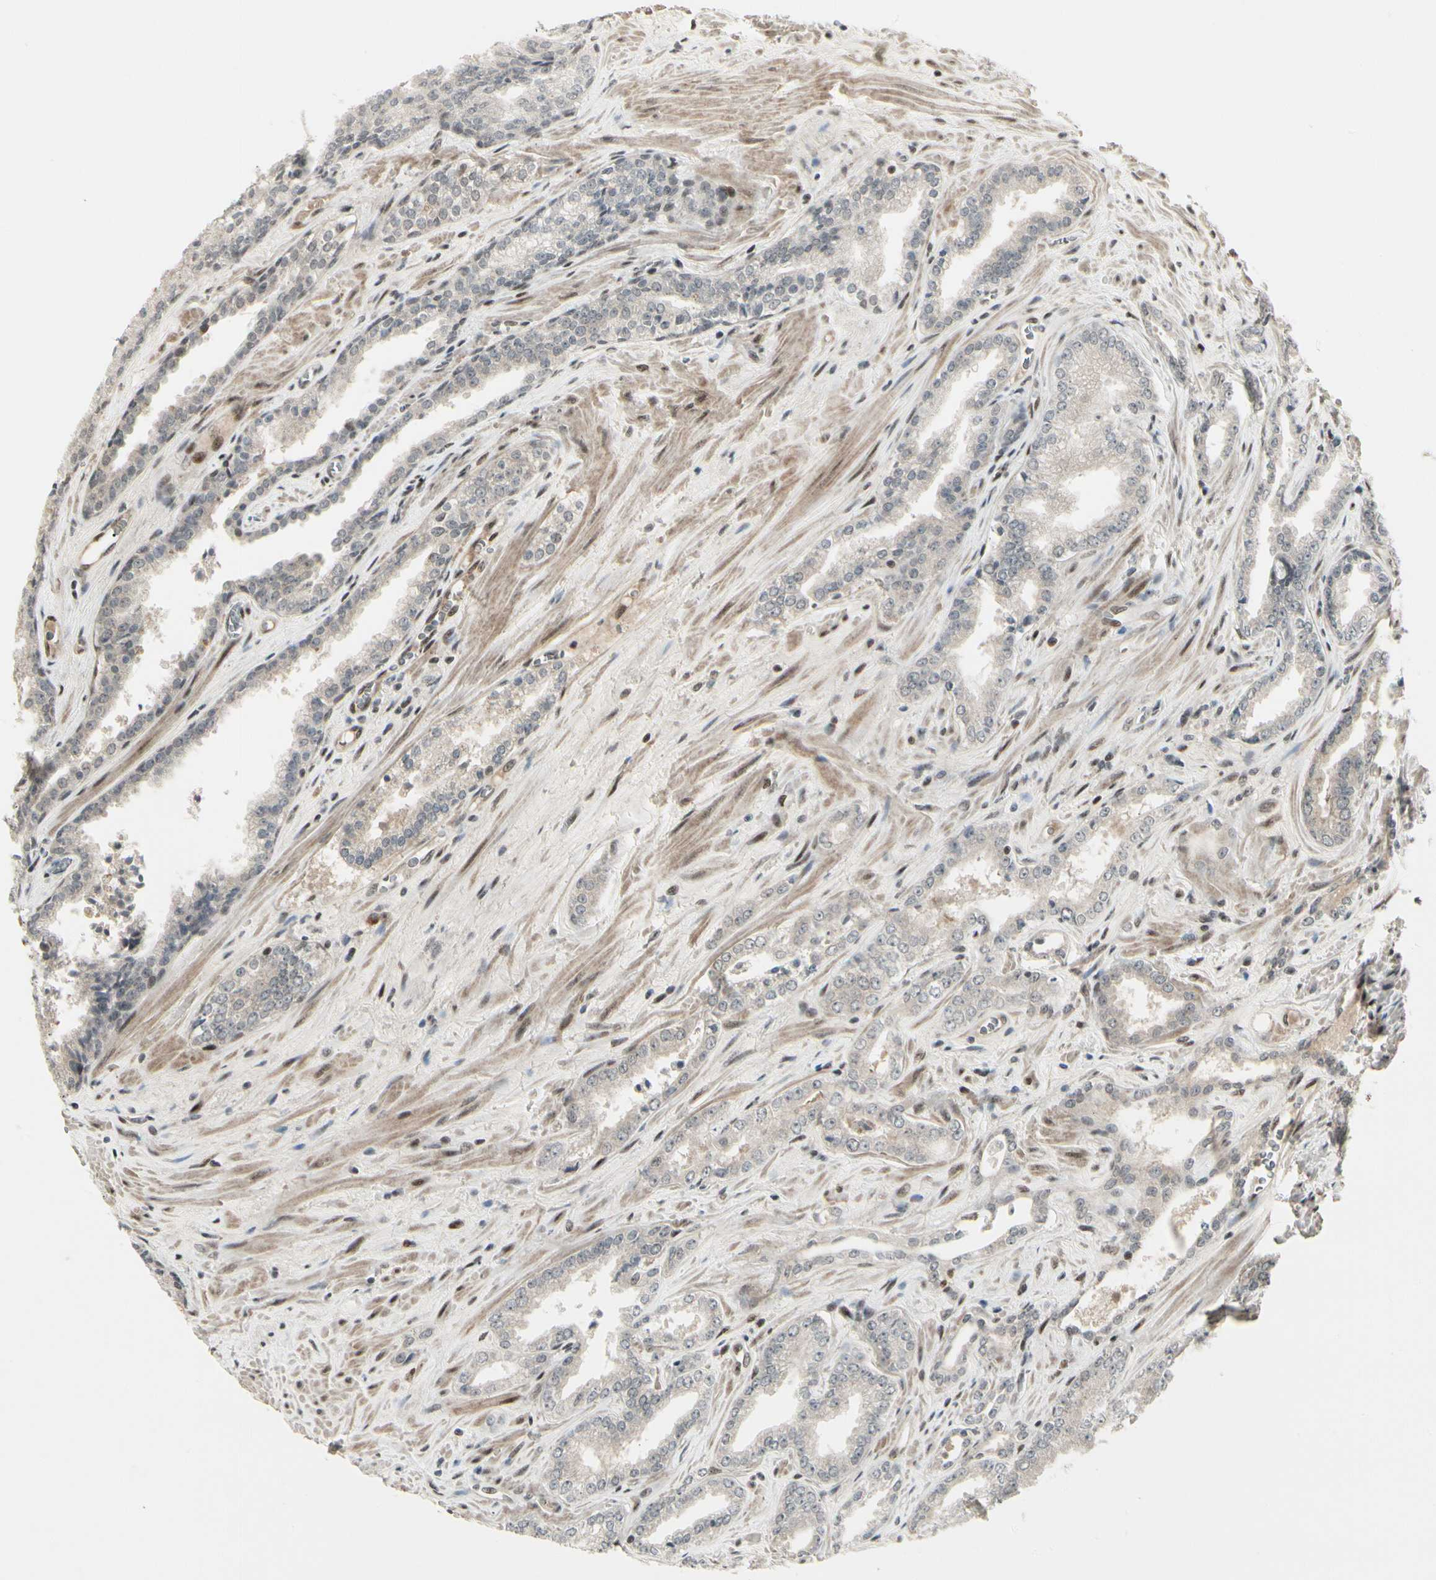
{"staining": {"intensity": "weak", "quantity": "<25%", "location": "cytoplasmic/membranous"}, "tissue": "prostate cancer", "cell_type": "Tumor cells", "image_type": "cancer", "snomed": [{"axis": "morphology", "description": "Adenocarcinoma, Low grade"}, {"axis": "topography", "description": "Prostate"}], "caption": "Prostate cancer was stained to show a protein in brown. There is no significant expression in tumor cells.", "gene": "FOXJ2", "patient": {"sex": "male", "age": 60}}